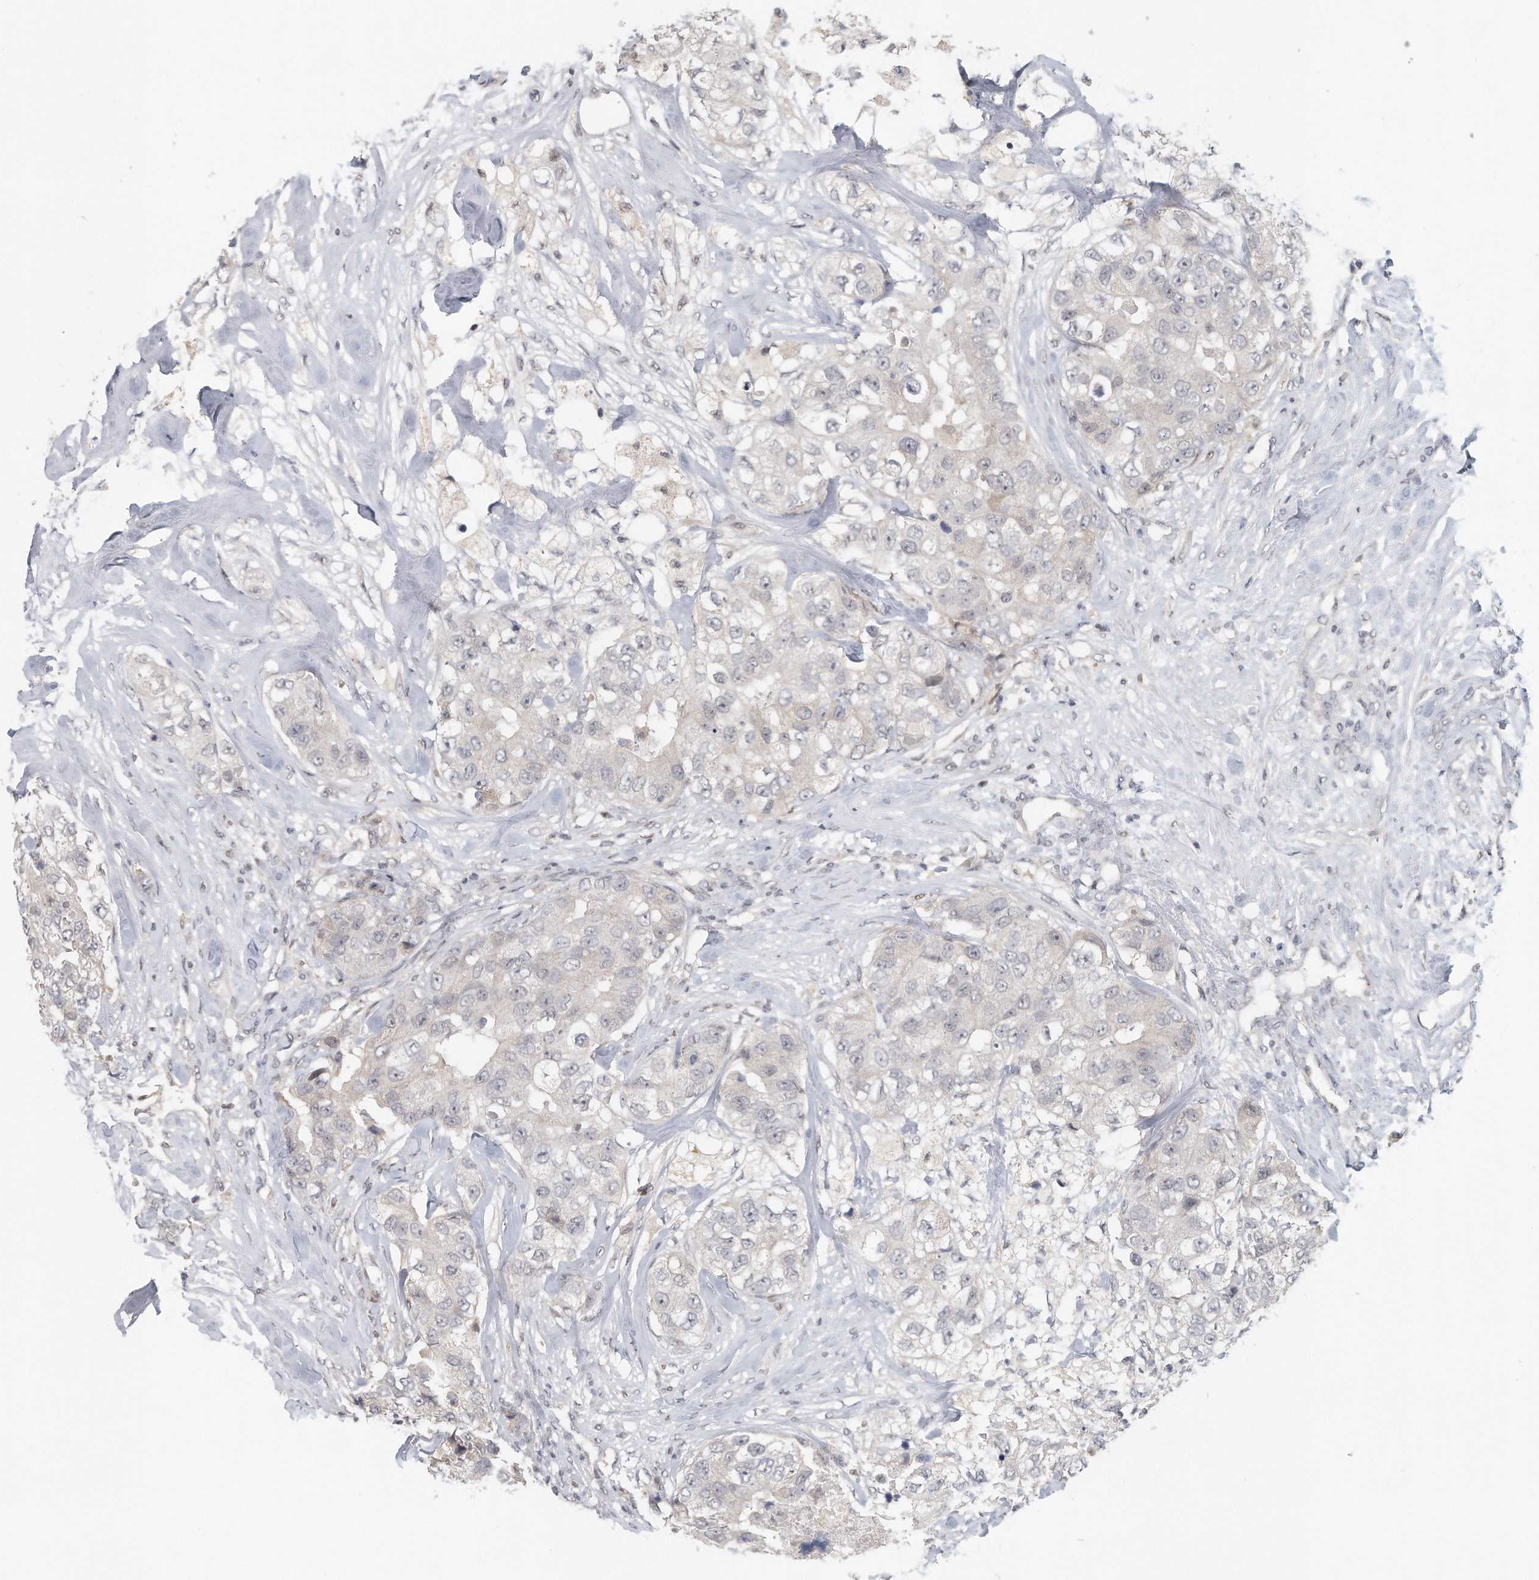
{"staining": {"intensity": "negative", "quantity": "none", "location": "none"}, "tissue": "breast cancer", "cell_type": "Tumor cells", "image_type": "cancer", "snomed": [{"axis": "morphology", "description": "Duct carcinoma"}, {"axis": "topography", "description": "Breast"}], "caption": "Immunohistochemistry photomicrograph of neoplastic tissue: invasive ductal carcinoma (breast) stained with DAB (3,3'-diaminobenzidine) exhibits no significant protein expression in tumor cells.", "gene": "DDX43", "patient": {"sex": "female", "age": 62}}